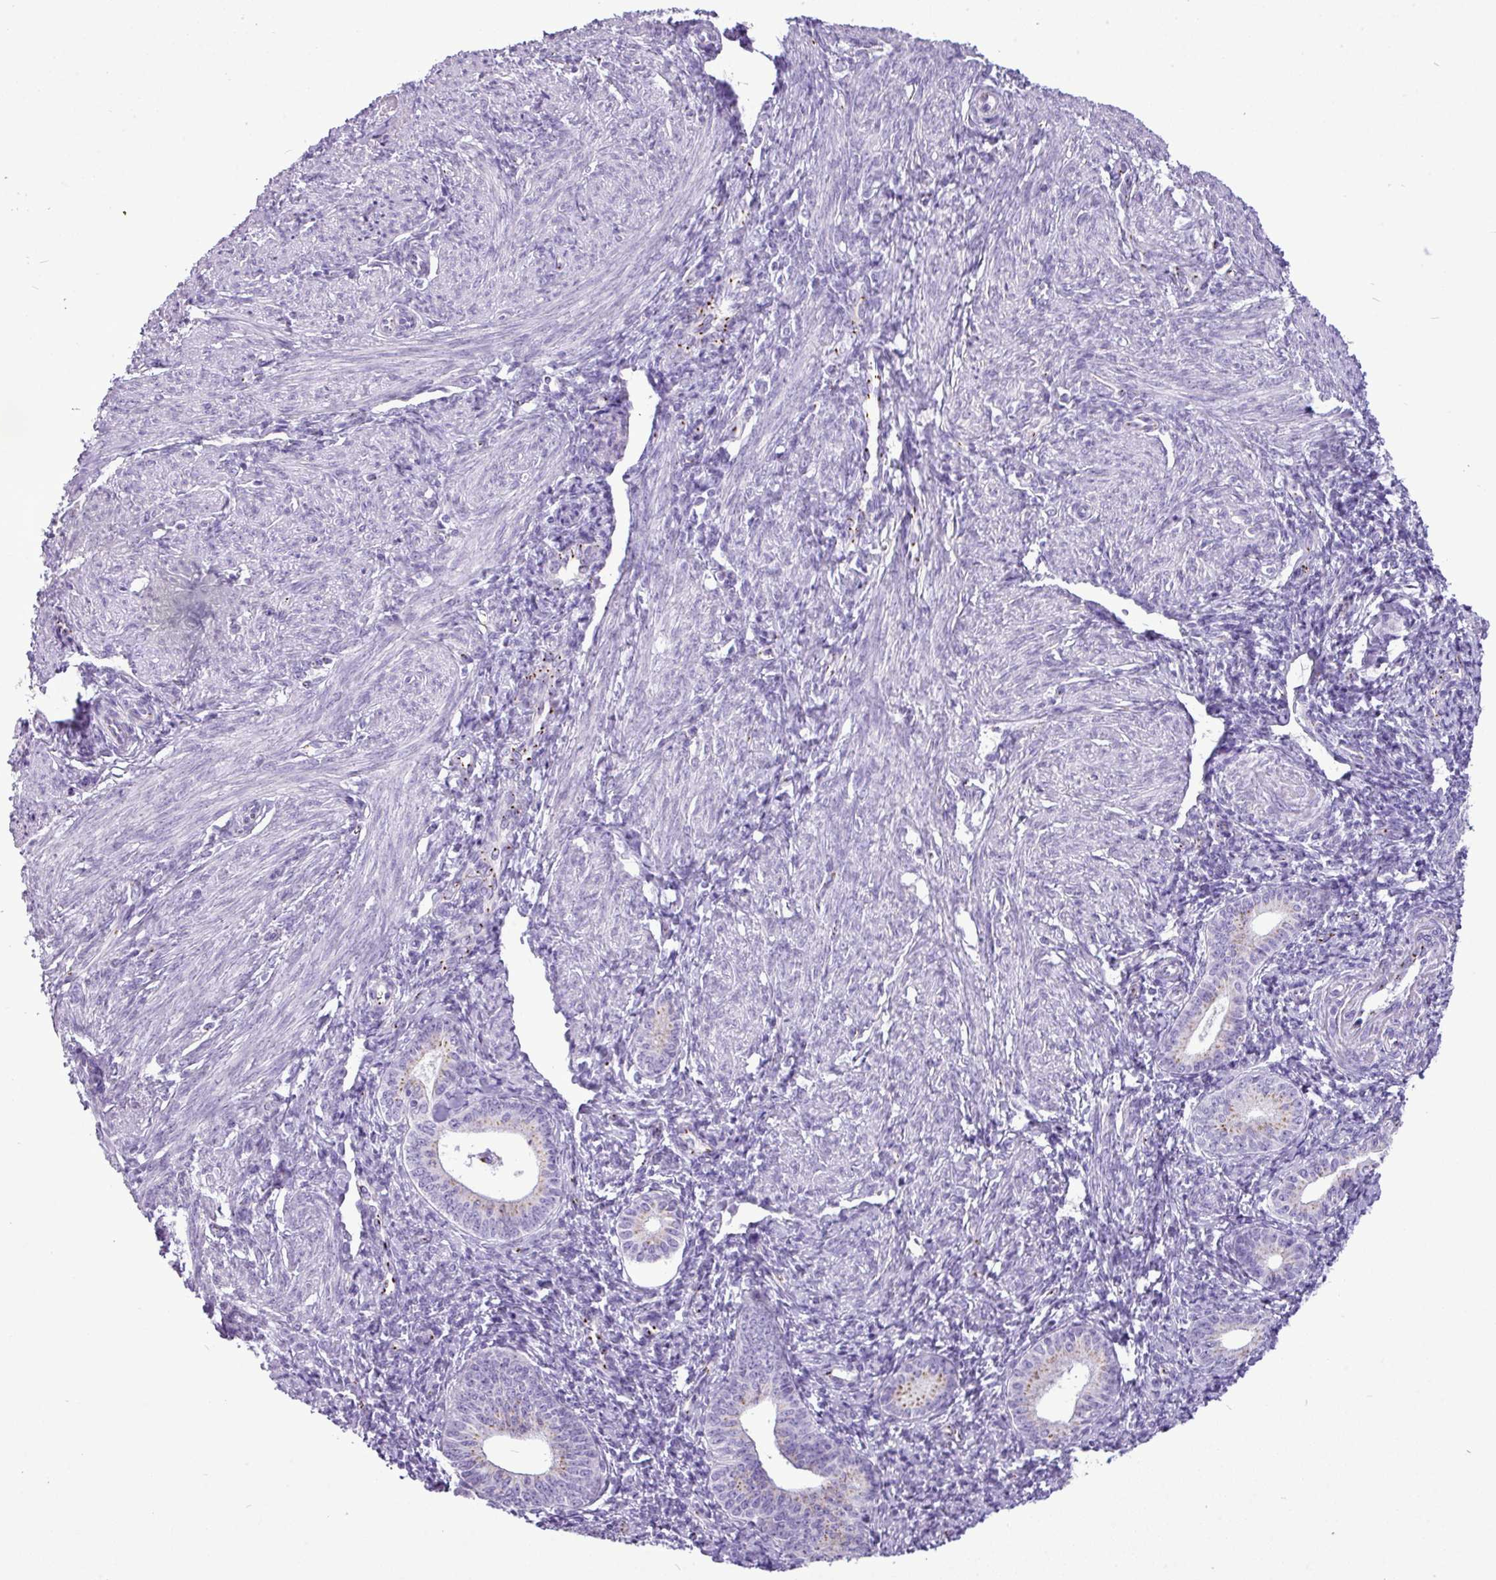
{"staining": {"intensity": "moderate", "quantity": "<25%", "location": "cytoplasmic/membranous"}, "tissue": "cervical cancer", "cell_type": "Tumor cells", "image_type": "cancer", "snomed": [{"axis": "morphology", "description": "Squamous cell carcinoma, NOS"}, {"axis": "topography", "description": "Cervix"}], "caption": "Protein positivity by immunohistochemistry reveals moderate cytoplasmic/membranous expression in about <25% of tumor cells in cervical squamous cell carcinoma.", "gene": "FAM43A", "patient": {"sex": "female", "age": 59}}